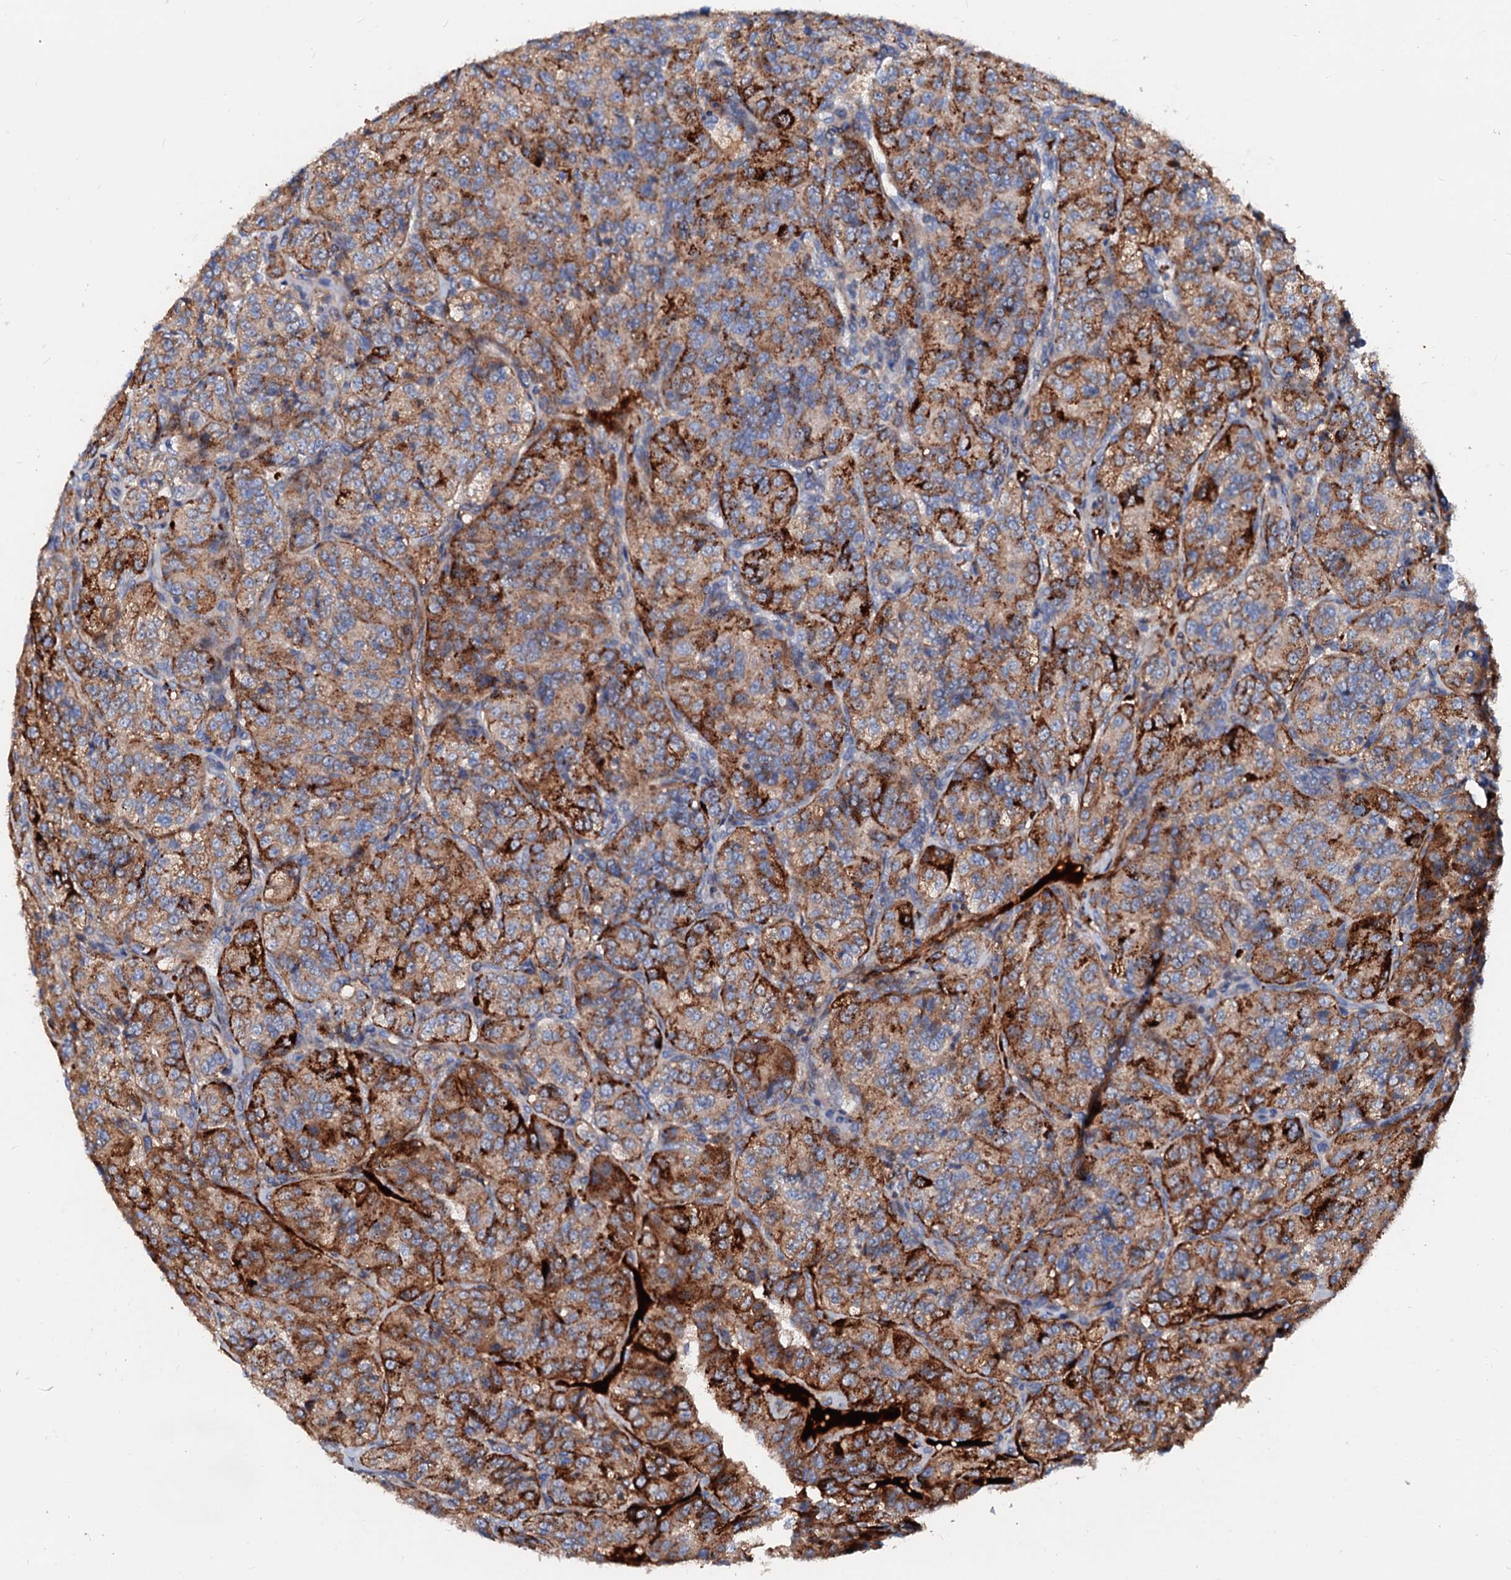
{"staining": {"intensity": "strong", "quantity": "25%-75%", "location": "cytoplasmic/membranous"}, "tissue": "renal cancer", "cell_type": "Tumor cells", "image_type": "cancer", "snomed": [{"axis": "morphology", "description": "Adenocarcinoma, NOS"}, {"axis": "topography", "description": "Kidney"}], "caption": "Renal cancer was stained to show a protein in brown. There is high levels of strong cytoplasmic/membranous staining in about 25%-75% of tumor cells.", "gene": "SLC10A7", "patient": {"sex": "female", "age": 63}}